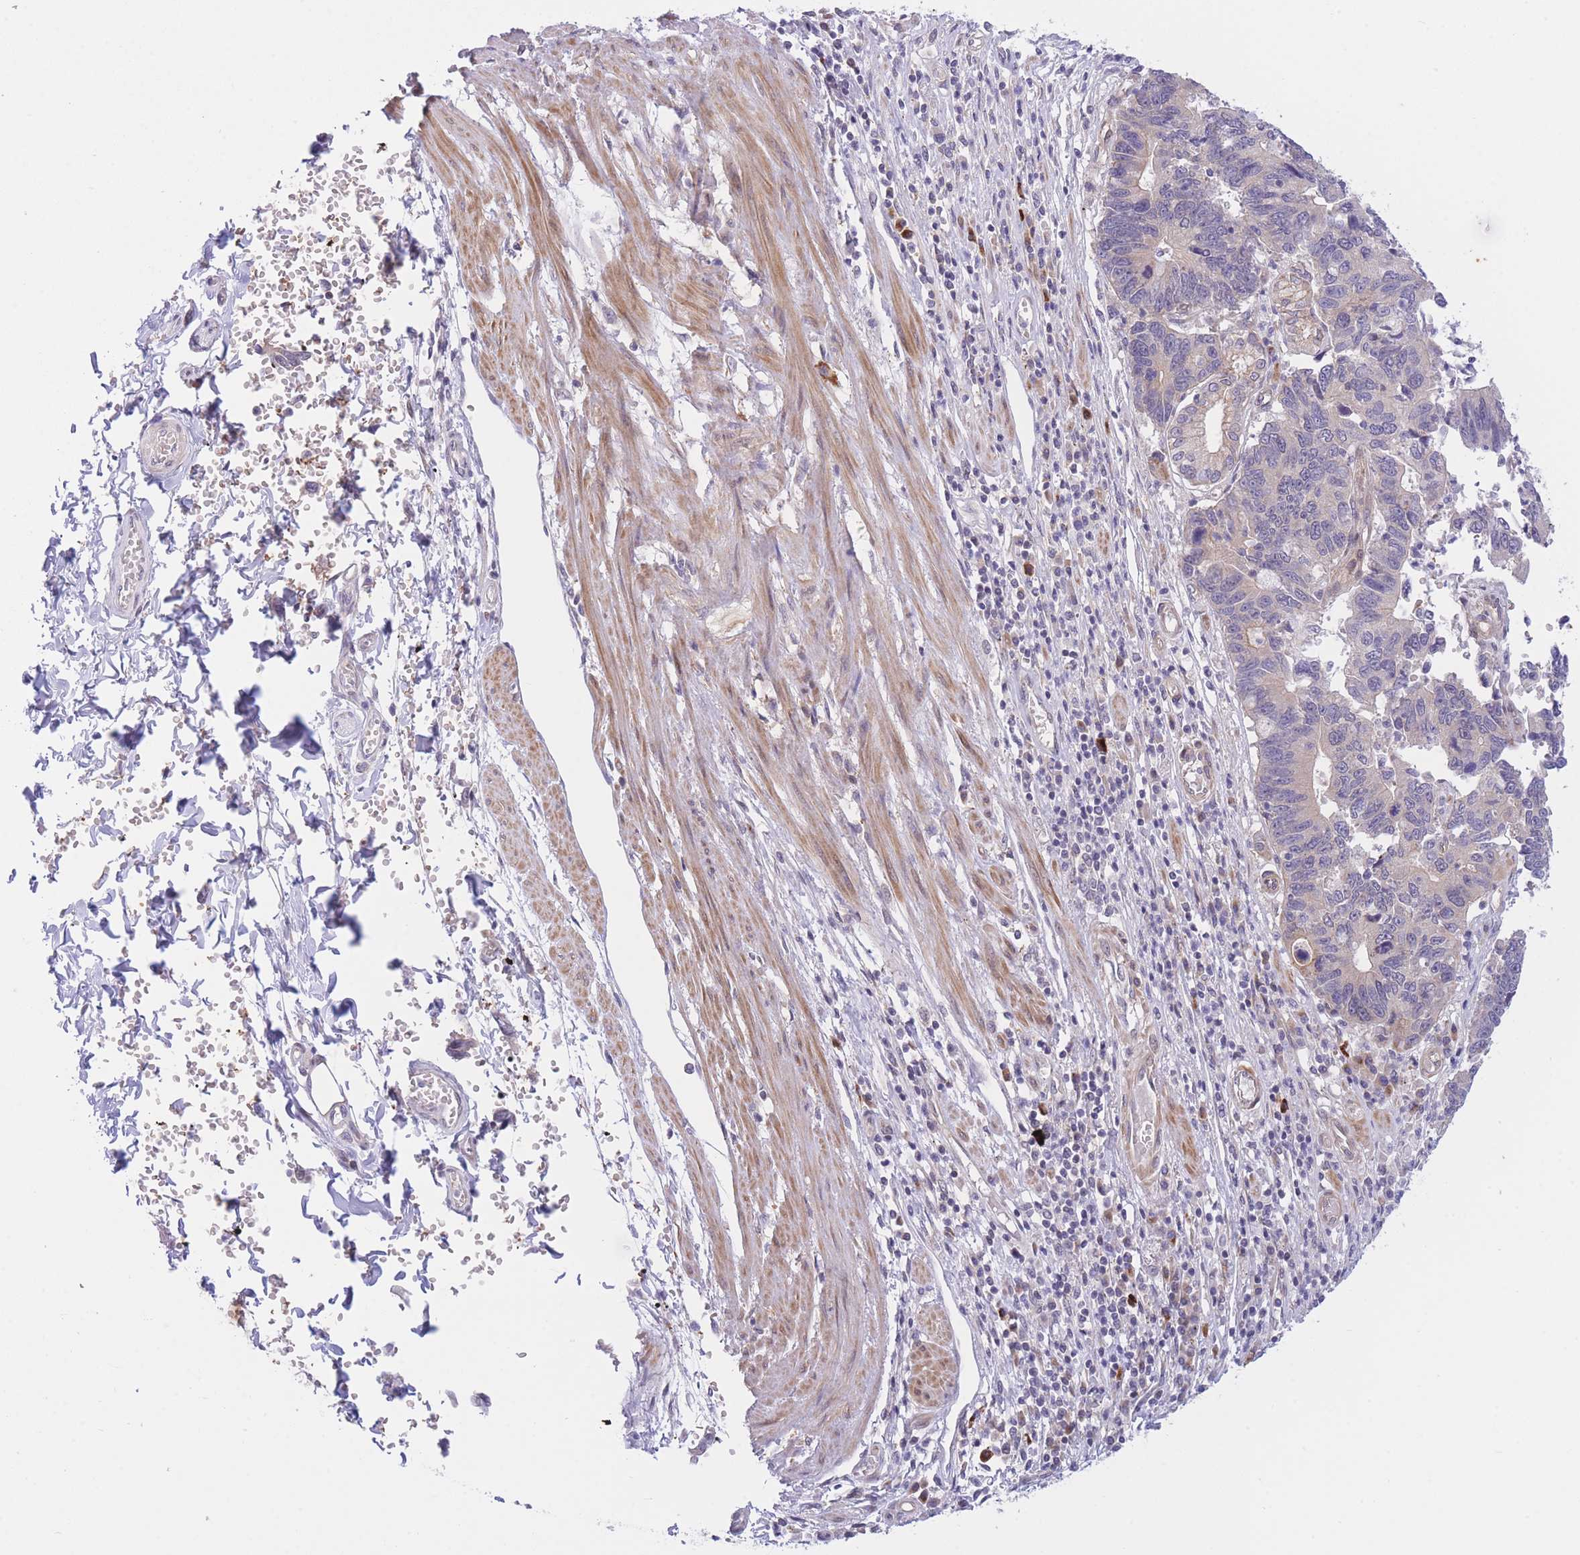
{"staining": {"intensity": "negative", "quantity": "none", "location": "none"}, "tissue": "stomach cancer", "cell_type": "Tumor cells", "image_type": "cancer", "snomed": [{"axis": "morphology", "description": "Adenocarcinoma, NOS"}, {"axis": "topography", "description": "Stomach"}], "caption": "Immunohistochemistry (IHC) micrograph of neoplastic tissue: human stomach cancer stained with DAB (3,3'-diaminobenzidine) displays no significant protein expression in tumor cells. (DAB (3,3'-diaminobenzidine) immunohistochemistry visualized using brightfield microscopy, high magnification).", "gene": "CDC25B", "patient": {"sex": "male", "age": 59}}